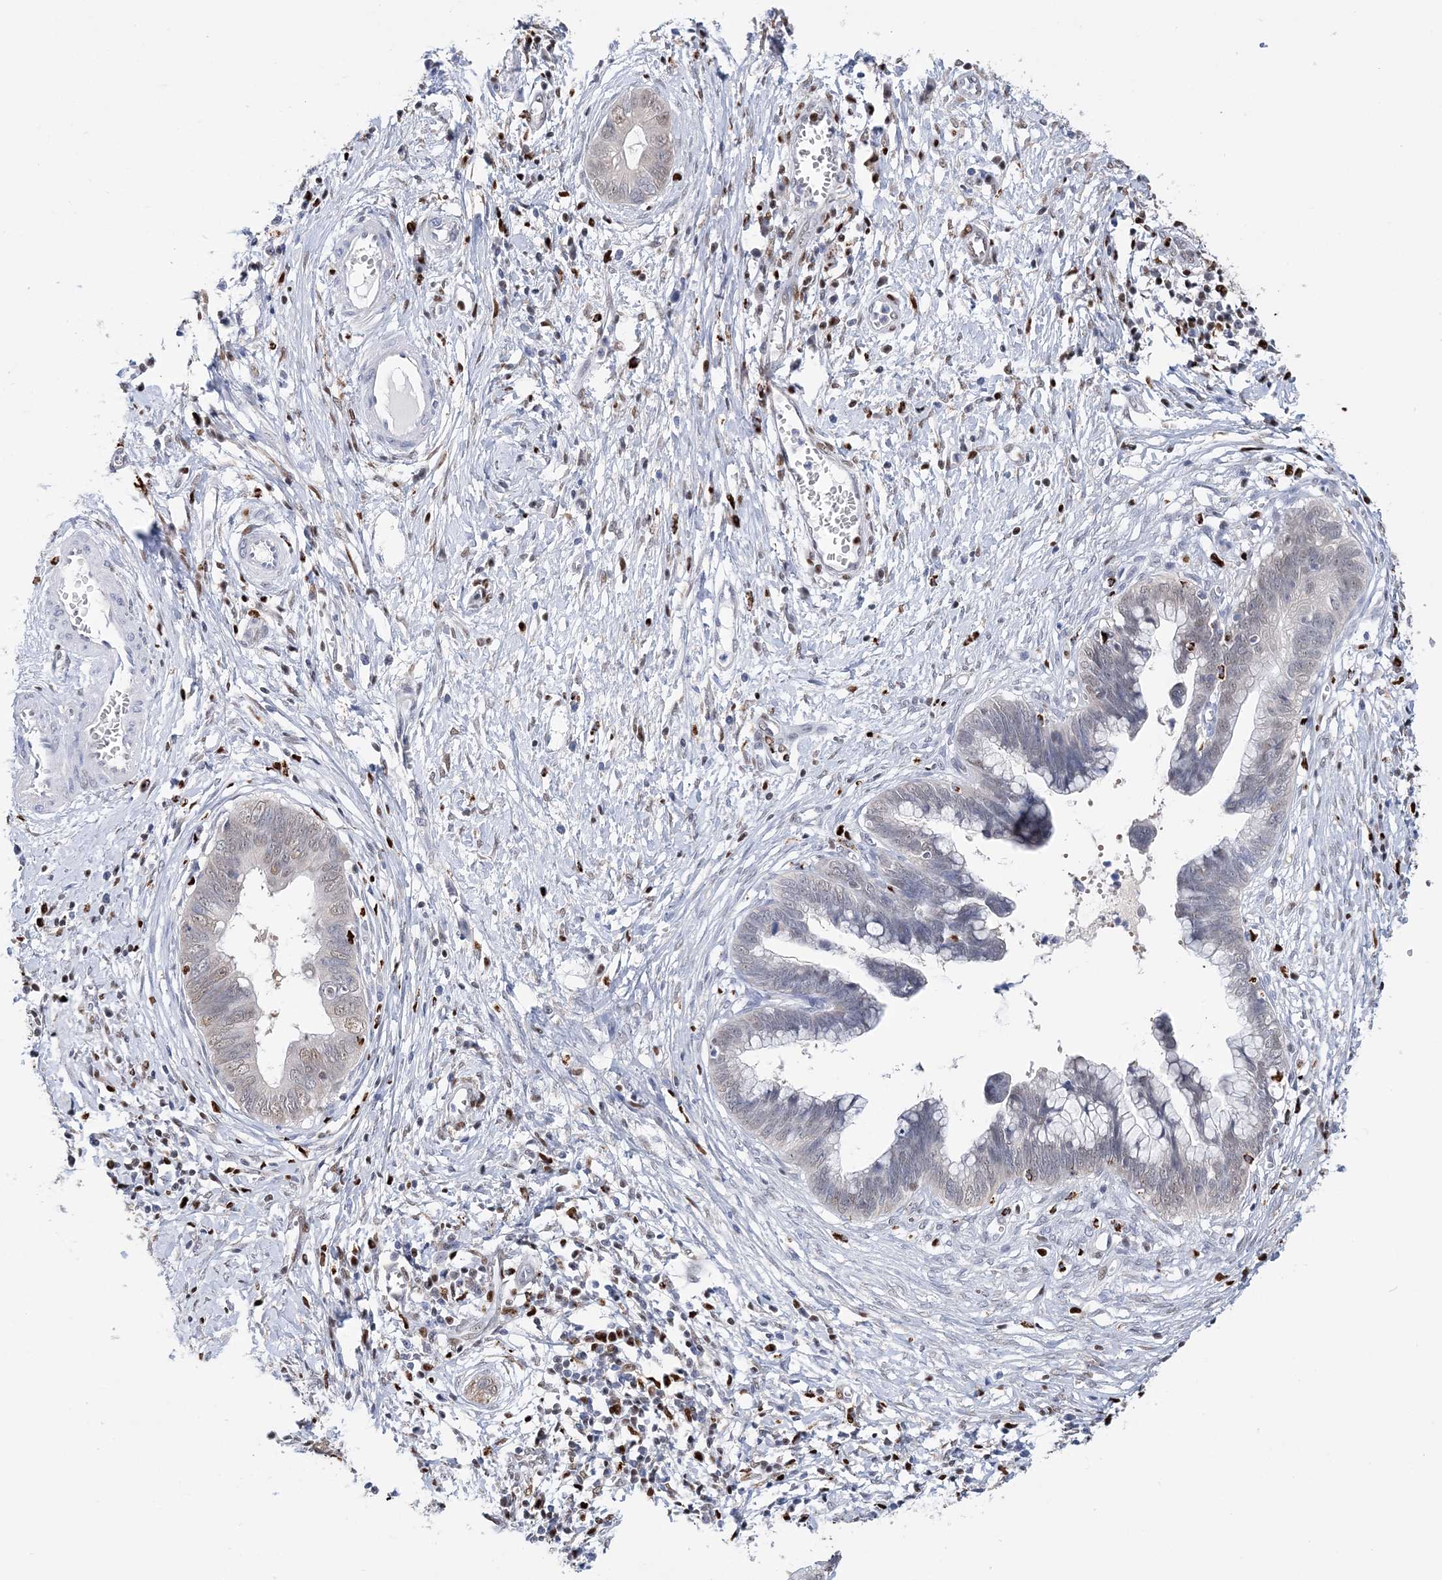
{"staining": {"intensity": "moderate", "quantity": "<25%", "location": "nuclear"}, "tissue": "cervical cancer", "cell_type": "Tumor cells", "image_type": "cancer", "snomed": [{"axis": "morphology", "description": "Adenocarcinoma, NOS"}, {"axis": "topography", "description": "Cervix"}], "caption": "A low amount of moderate nuclear positivity is seen in approximately <25% of tumor cells in cervical cancer (adenocarcinoma) tissue.", "gene": "NIT2", "patient": {"sex": "female", "age": 44}}